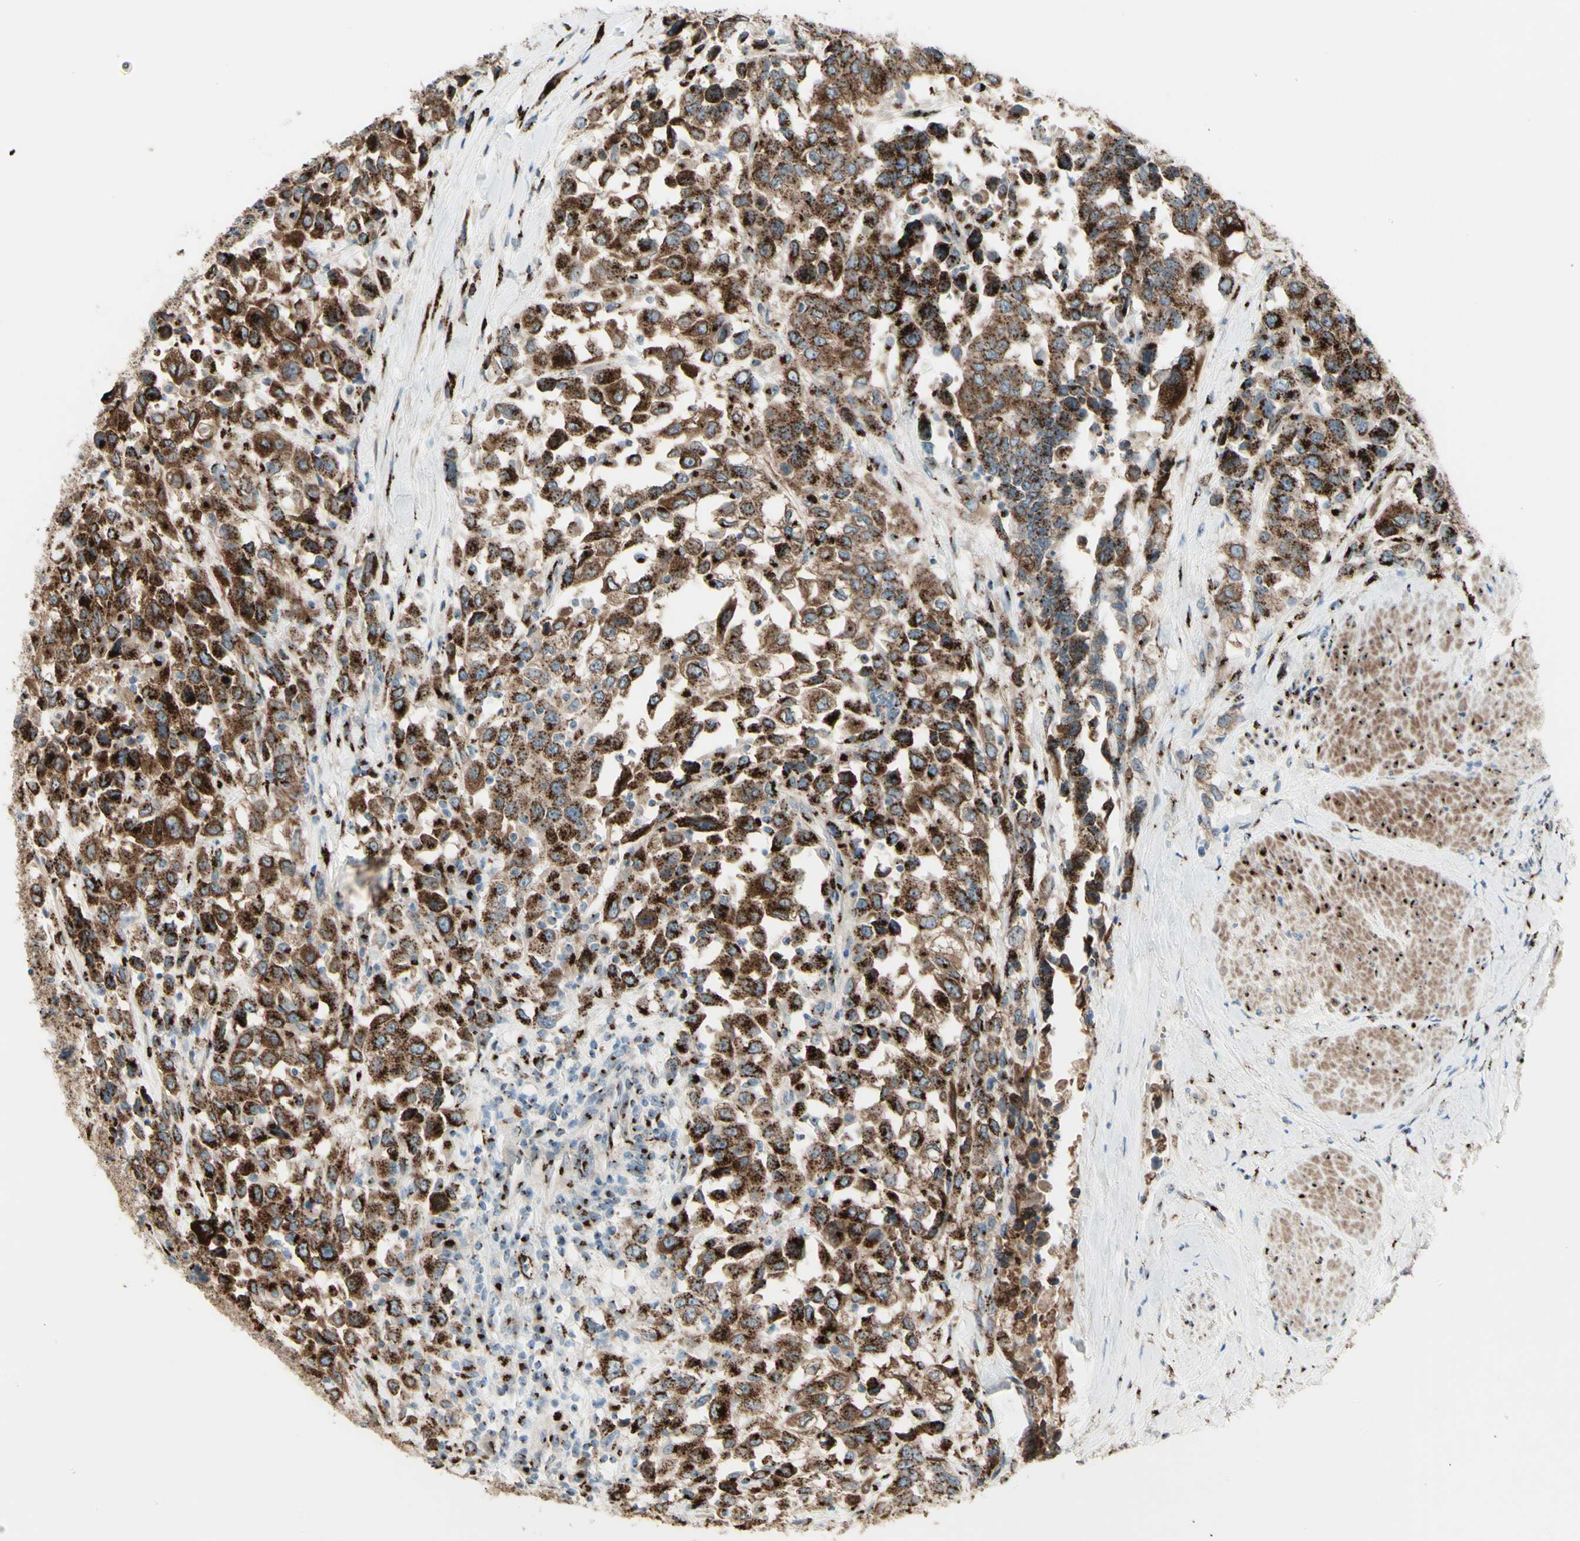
{"staining": {"intensity": "strong", "quantity": ">75%", "location": "cytoplasmic/membranous"}, "tissue": "urothelial cancer", "cell_type": "Tumor cells", "image_type": "cancer", "snomed": [{"axis": "morphology", "description": "Urothelial carcinoma, High grade"}, {"axis": "topography", "description": "Urinary bladder"}], "caption": "DAB immunohistochemical staining of human urothelial cancer demonstrates strong cytoplasmic/membranous protein staining in about >75% of tumor cells.", "gene": "BPNT2", "patient": {"sex": "female", "age": 80}}